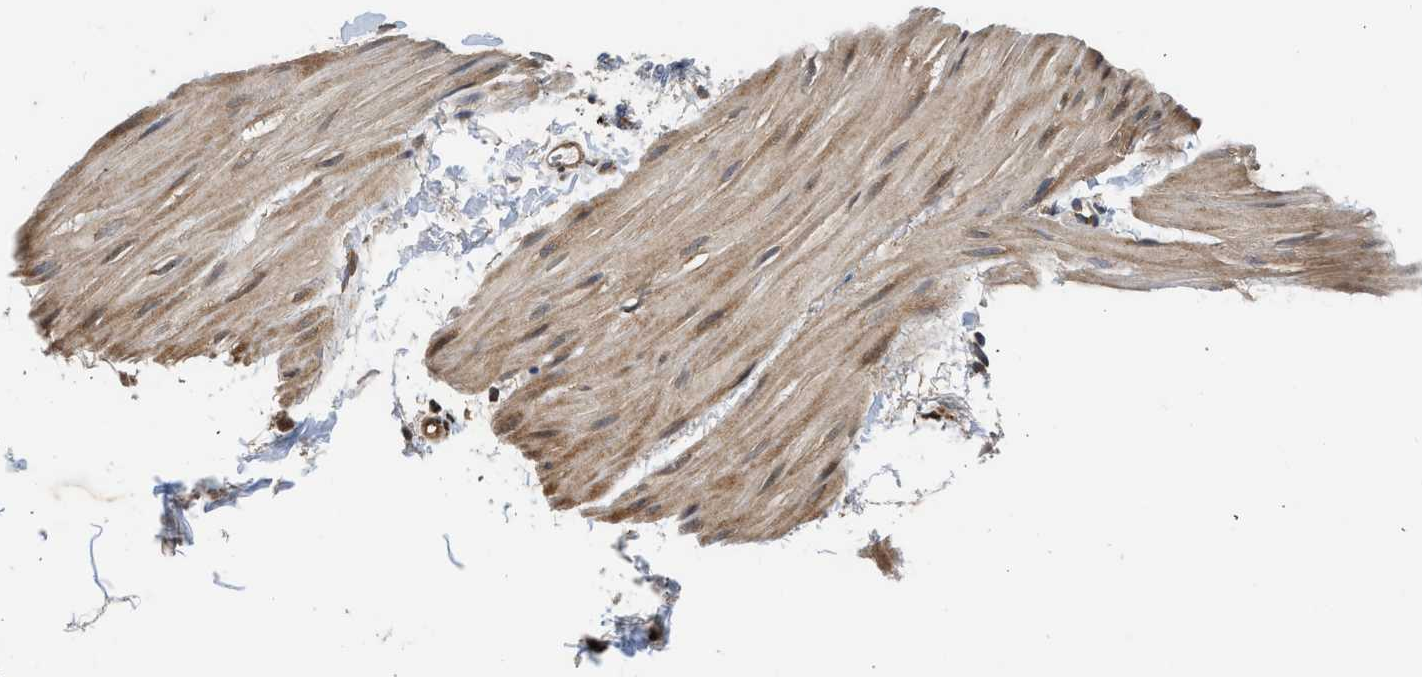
{"staining": {"intensity": "moderate", "quantity": "<25%", "location": "cytoplasmic/membranous"}, "tissue": "smooth muscle", "cell_type": "Smooth muscle cells", "image_type": "normal", "snomed": [{"axis": "morphology", "description": "Normal tissue, NOS"}, {"axis": "topography", "description": "Smooth muscle"}], "caption": "IHC histopathology image of unremarkable smooth muscle stained for a protein (brown), which demonstrates low levels of moderate cytoplasmic/membranous positivity in about <25% of smooth muscle cells.", "gene": "POLG2", "patient": {"sex": "male", "age": 16}}